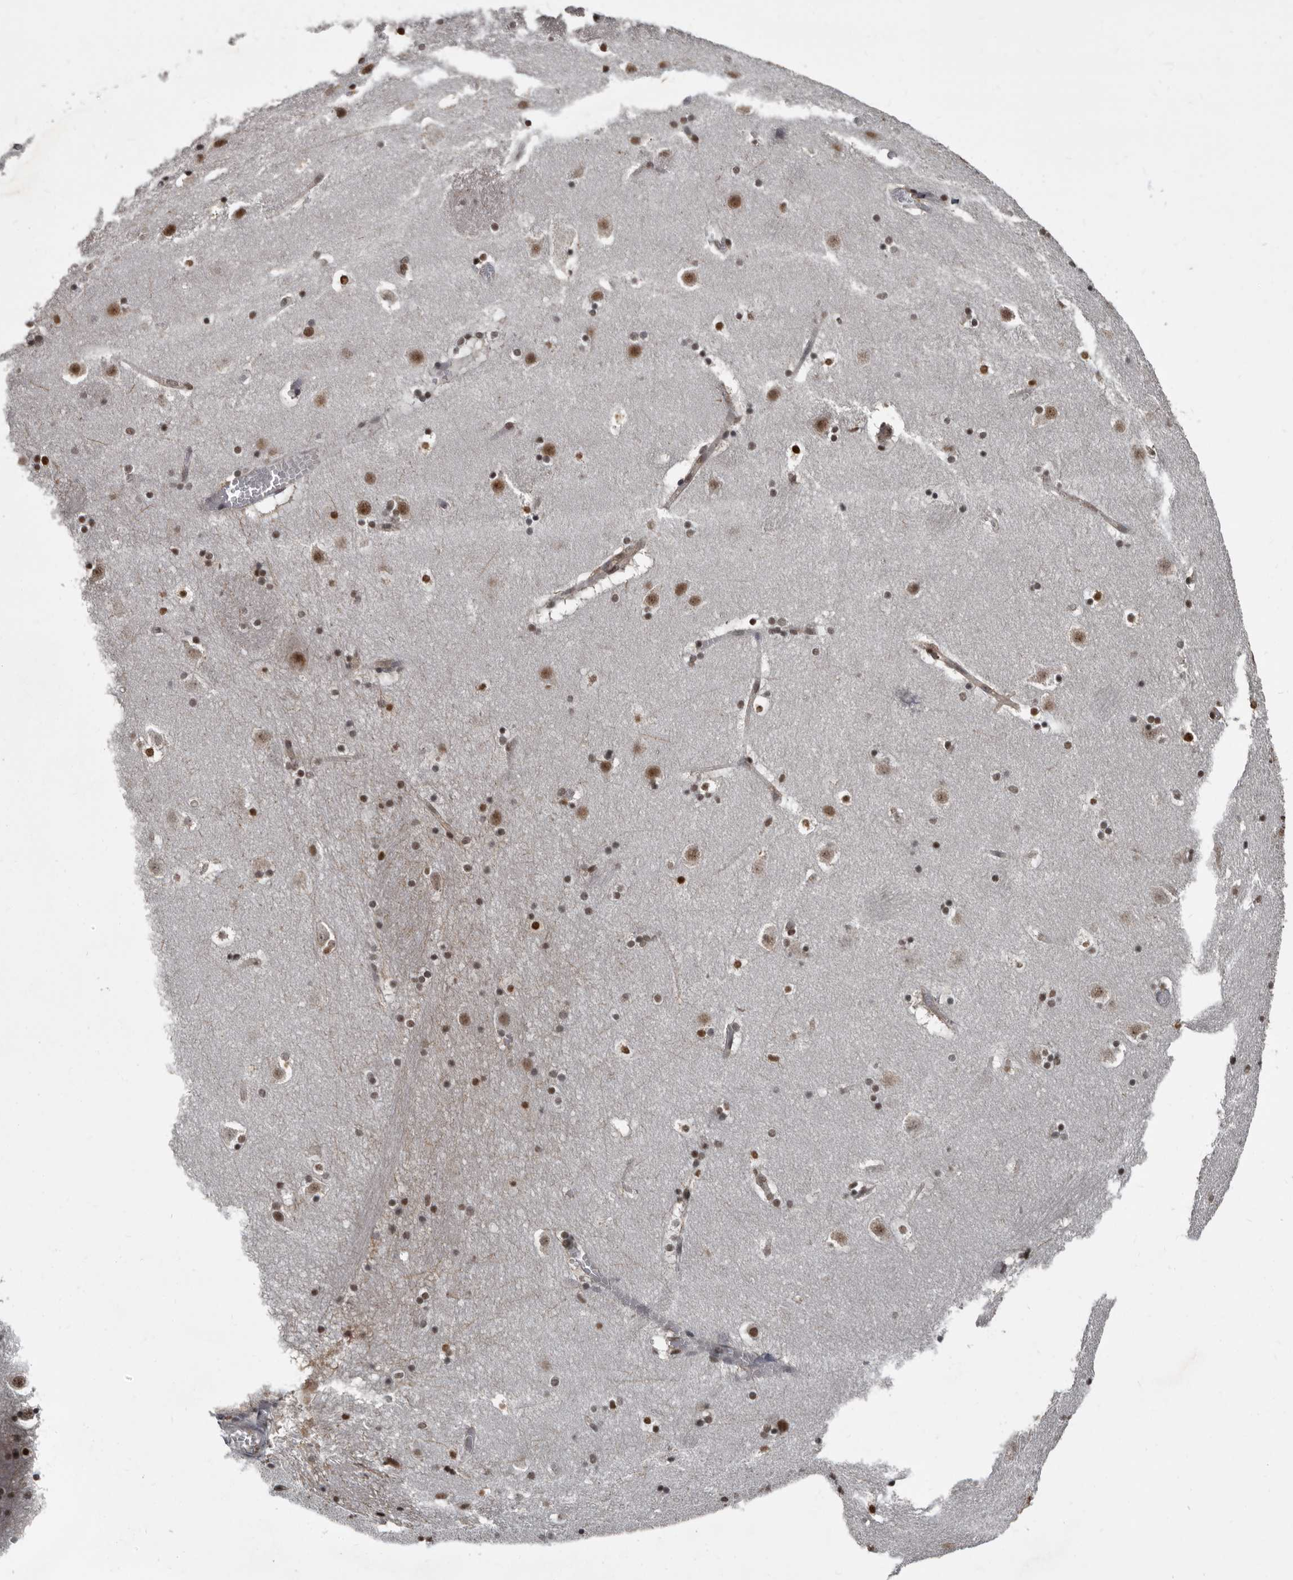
{"staining": {"intensity": "strong", "quantity": ">75%", "location": "nuclear"}, "tissue": "caudate", "cell_type": "Glial cells", "image_type": "normal", "snomed": [{"axis": "morphology", "description": "Normal tissue, NOS"}, {"axis": "topography", "description": "Lateral ventricle wall"}], "caption": "The photomicrograph shows staining of unremarkable caudate, revealing strong nuclear protein expression (brown color) within glial cells.", "gene": "CHD1L", "patient": {"sex": "male", "age": 45}}